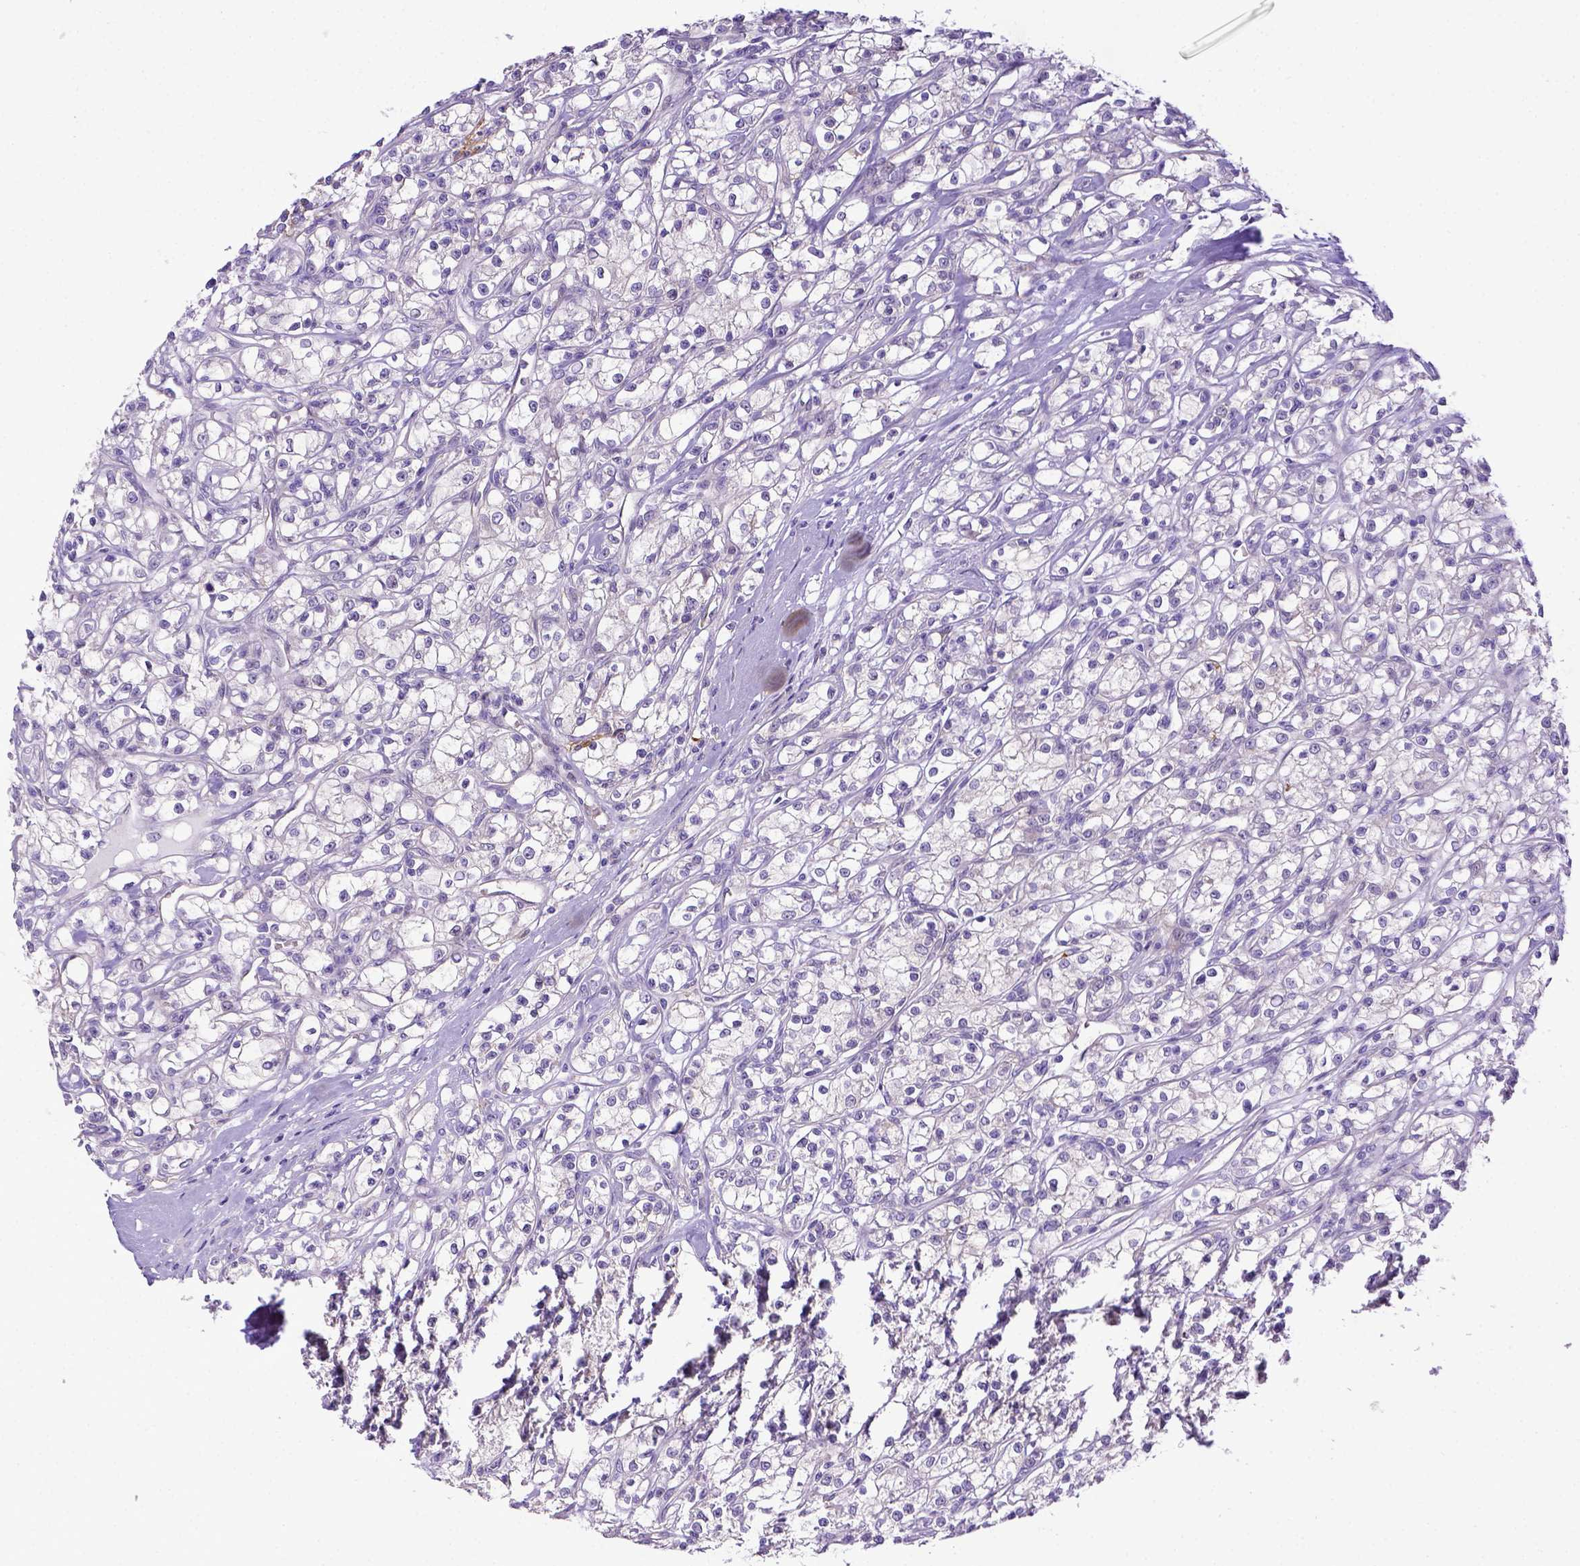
{"staining": {"intensity": "negative", "quantity": "none", "location": "none"}, "tissue": "renal cancer", "cell_type": "Tumor cells", "image_type": "cancer", "snomed": [{"axis": "morphology", "description": "Adenocarcinoma, NOS"}, {"axis": "topography", "description": "Kidney"}], "caption": "DAB immunohistochemical staining of human renal adenocarcinoma displays no significant expression in tumor cells.", "gene": "CD40", "patient": {"sex": "female", "age": 59}}